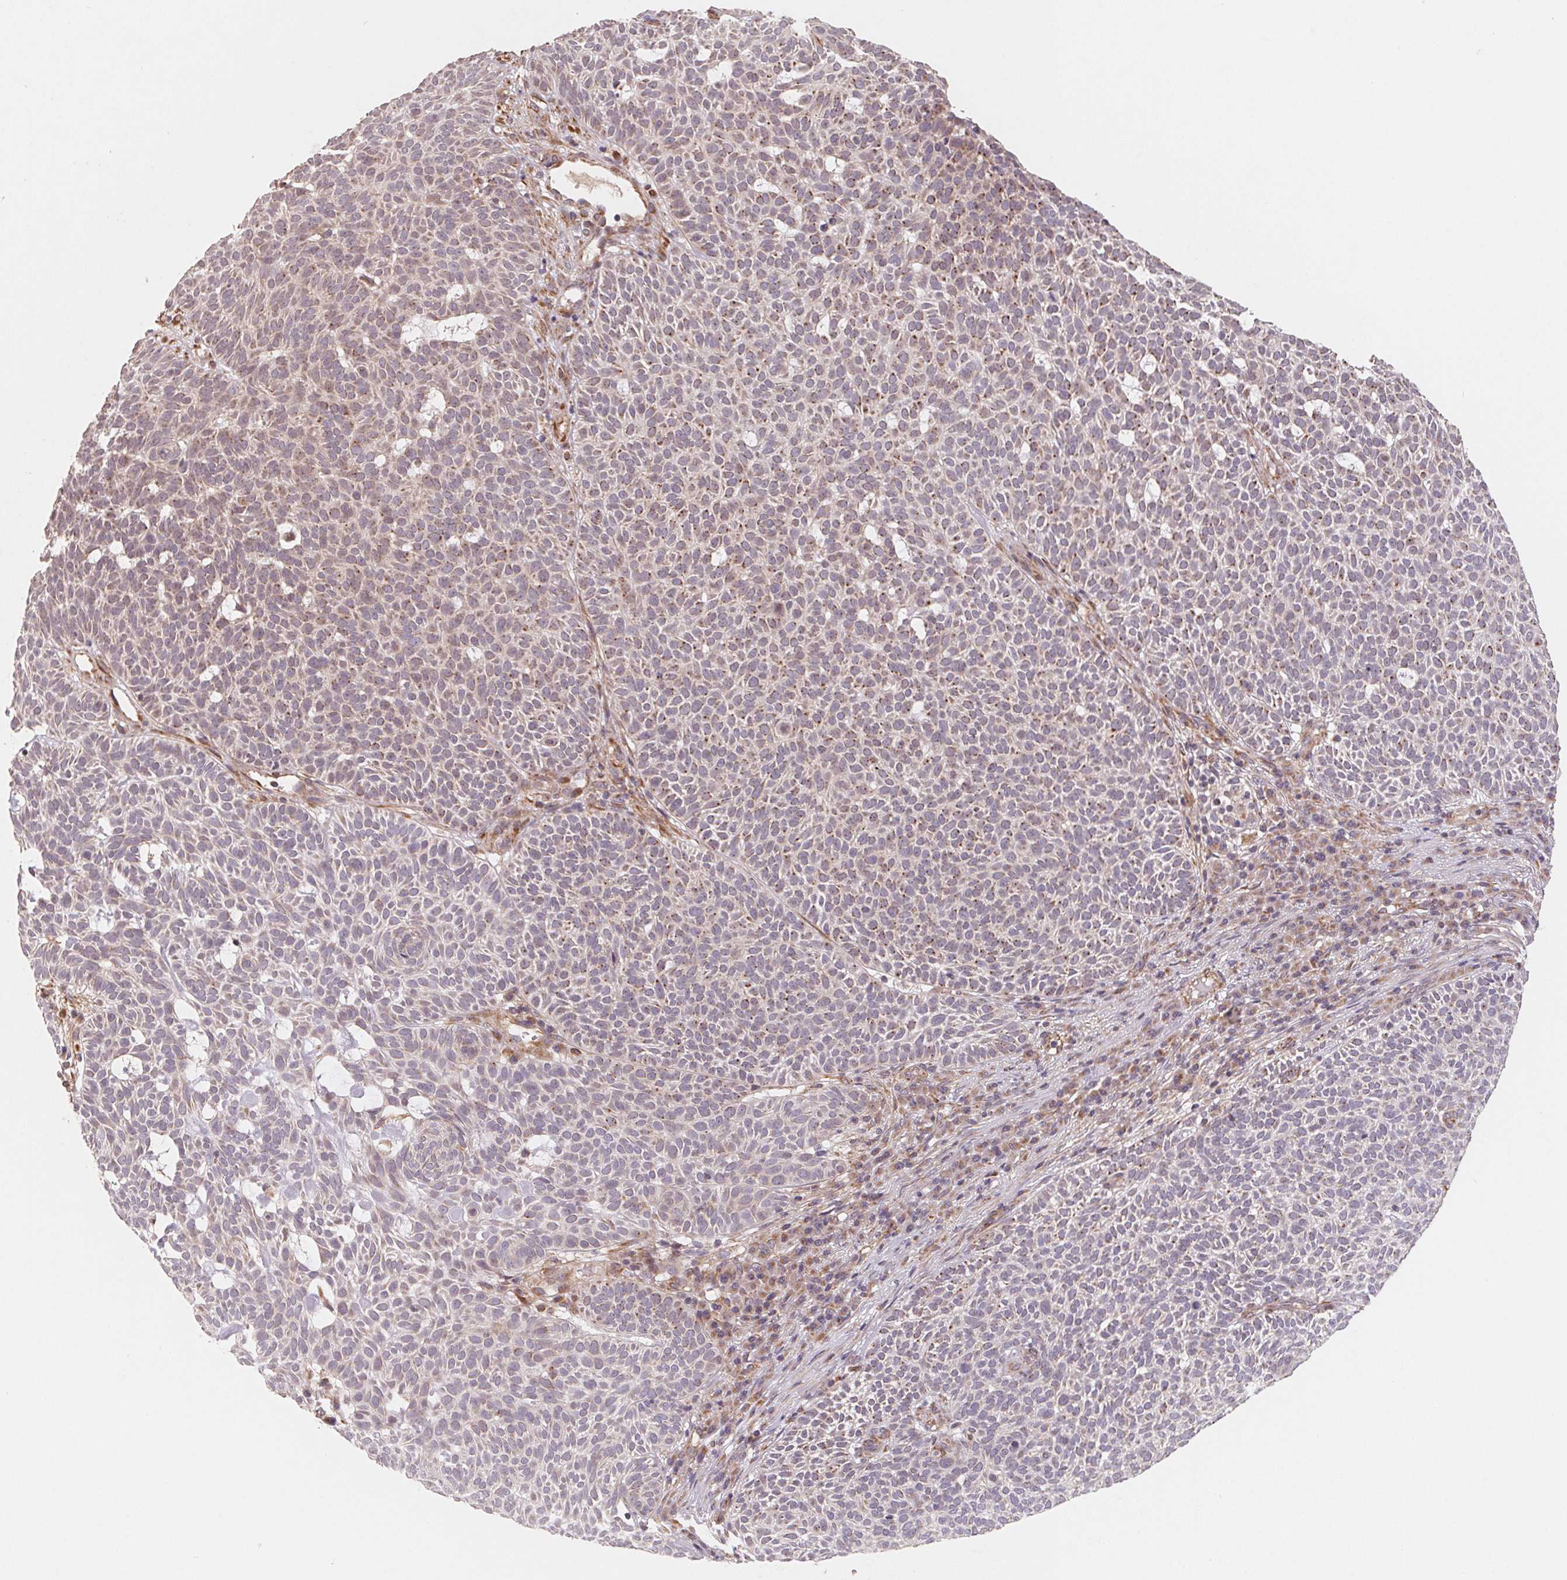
{"staining": {"intensity": "weak", "quantity": "<25%", "location": "cytoplasmic/membranous"}, "tissue": "skin cancer", "cell_type": "Tumor cells", "image_type": "cancer", "snomed": [{"axis": "morphology", "description": "Squamous cell carcinoma, NOS"}, {"axis": "topography", "description": "Skin"}], "caption": "High power microscopy image of an IHC micrograph of squamous cell carcinoma (skin), revealing no significant positivity in tumor cells.", "gene": "TSPAN12", "patient": {"sex": "female", "age": 90}}